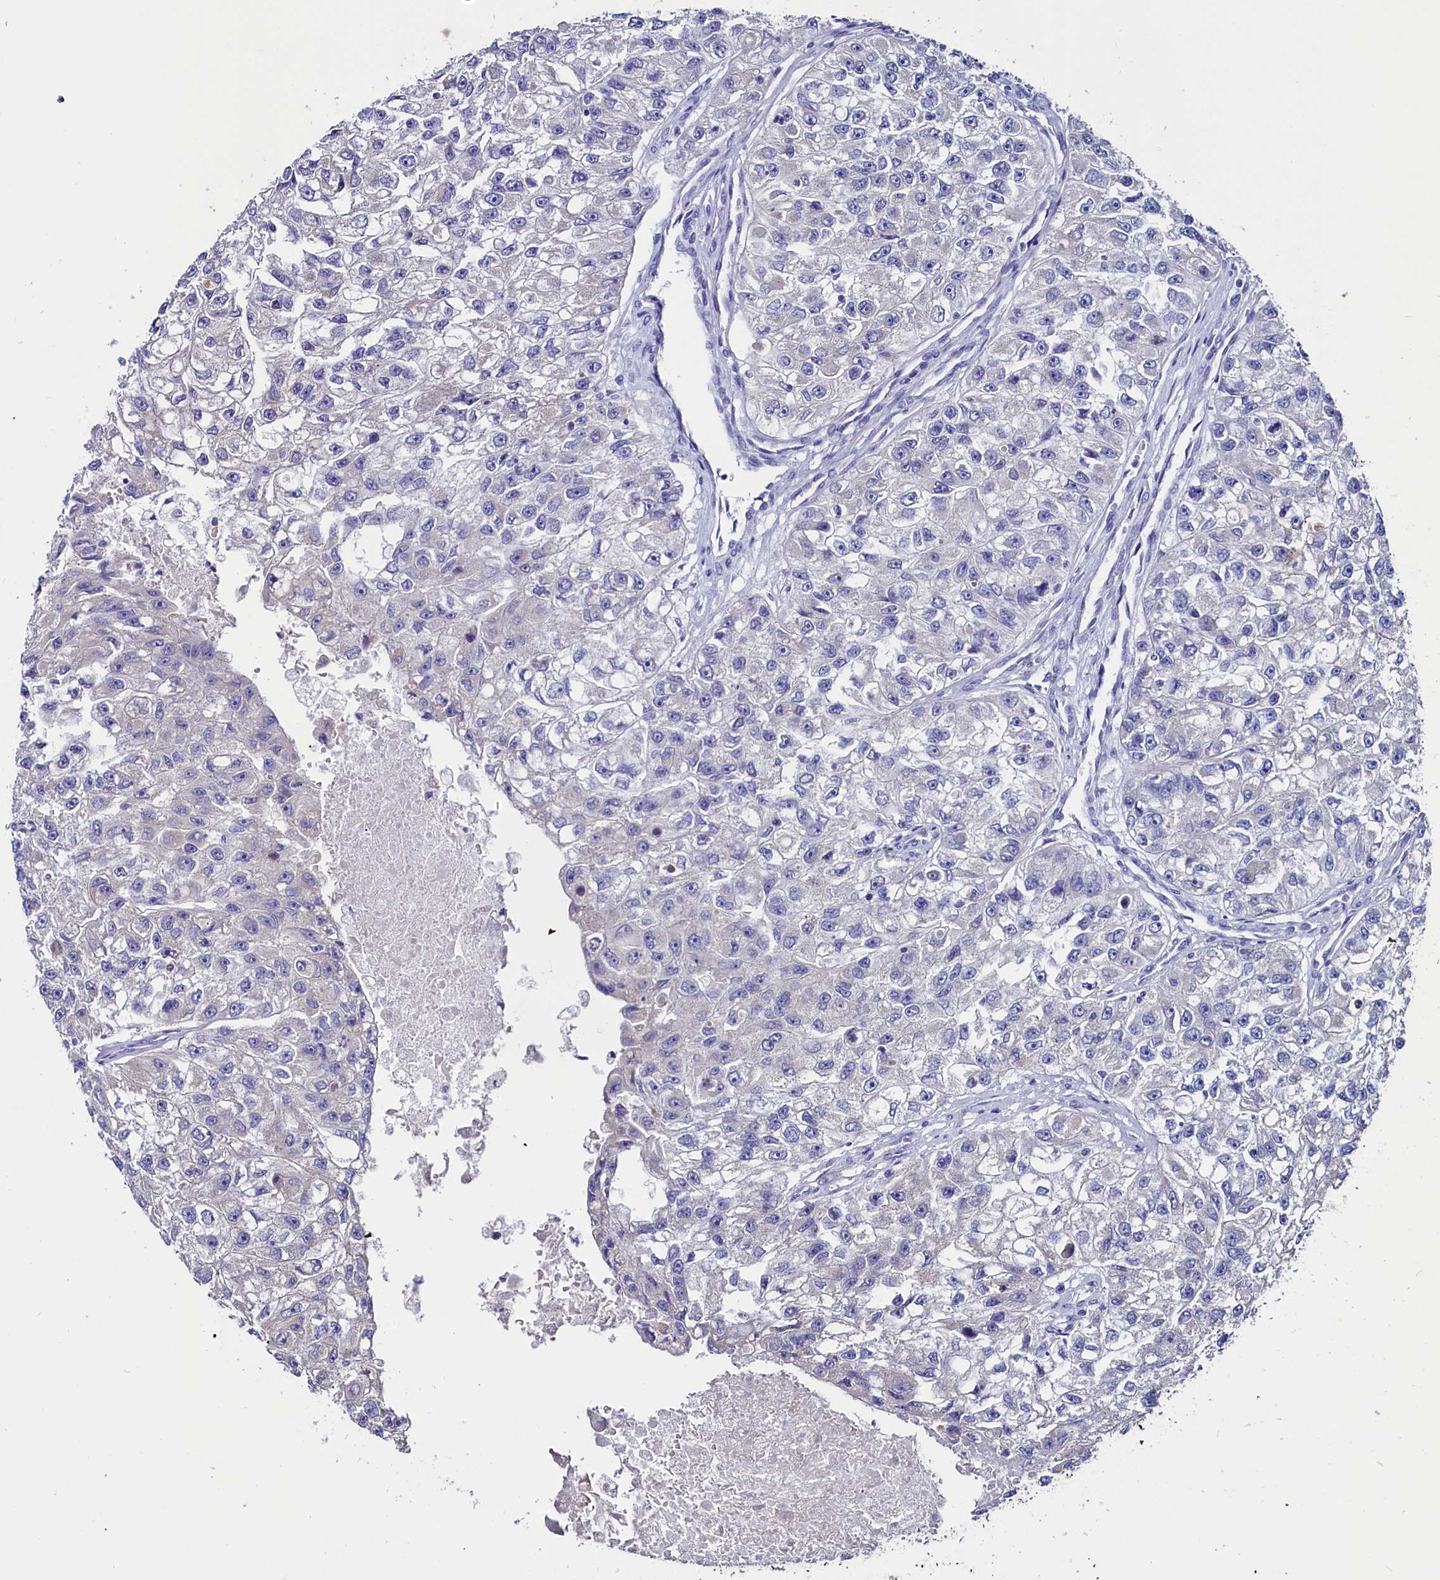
{"staining": {"intensity": "negative", "quantity": "none", "location": "none"}, "tissue": "renal cancer", "cell_type": "Tumor cells", "image_type": "cancer", "snomed": [{"axis": "morphology", "description": "Adenocarcinoma, NOS"}, {"axis": "topography", "description": "Kidney"}], "caption": "A high-resolution photomicrograph shows immunohistochemistry staining of adenocarcinoma (renal), which exhibits no significant positivity in tumor cells. (DAB immunohistochemistry, high magnification).", "gene": "CIAPIN1", "patient": {"sex": "male", "age": 63}}